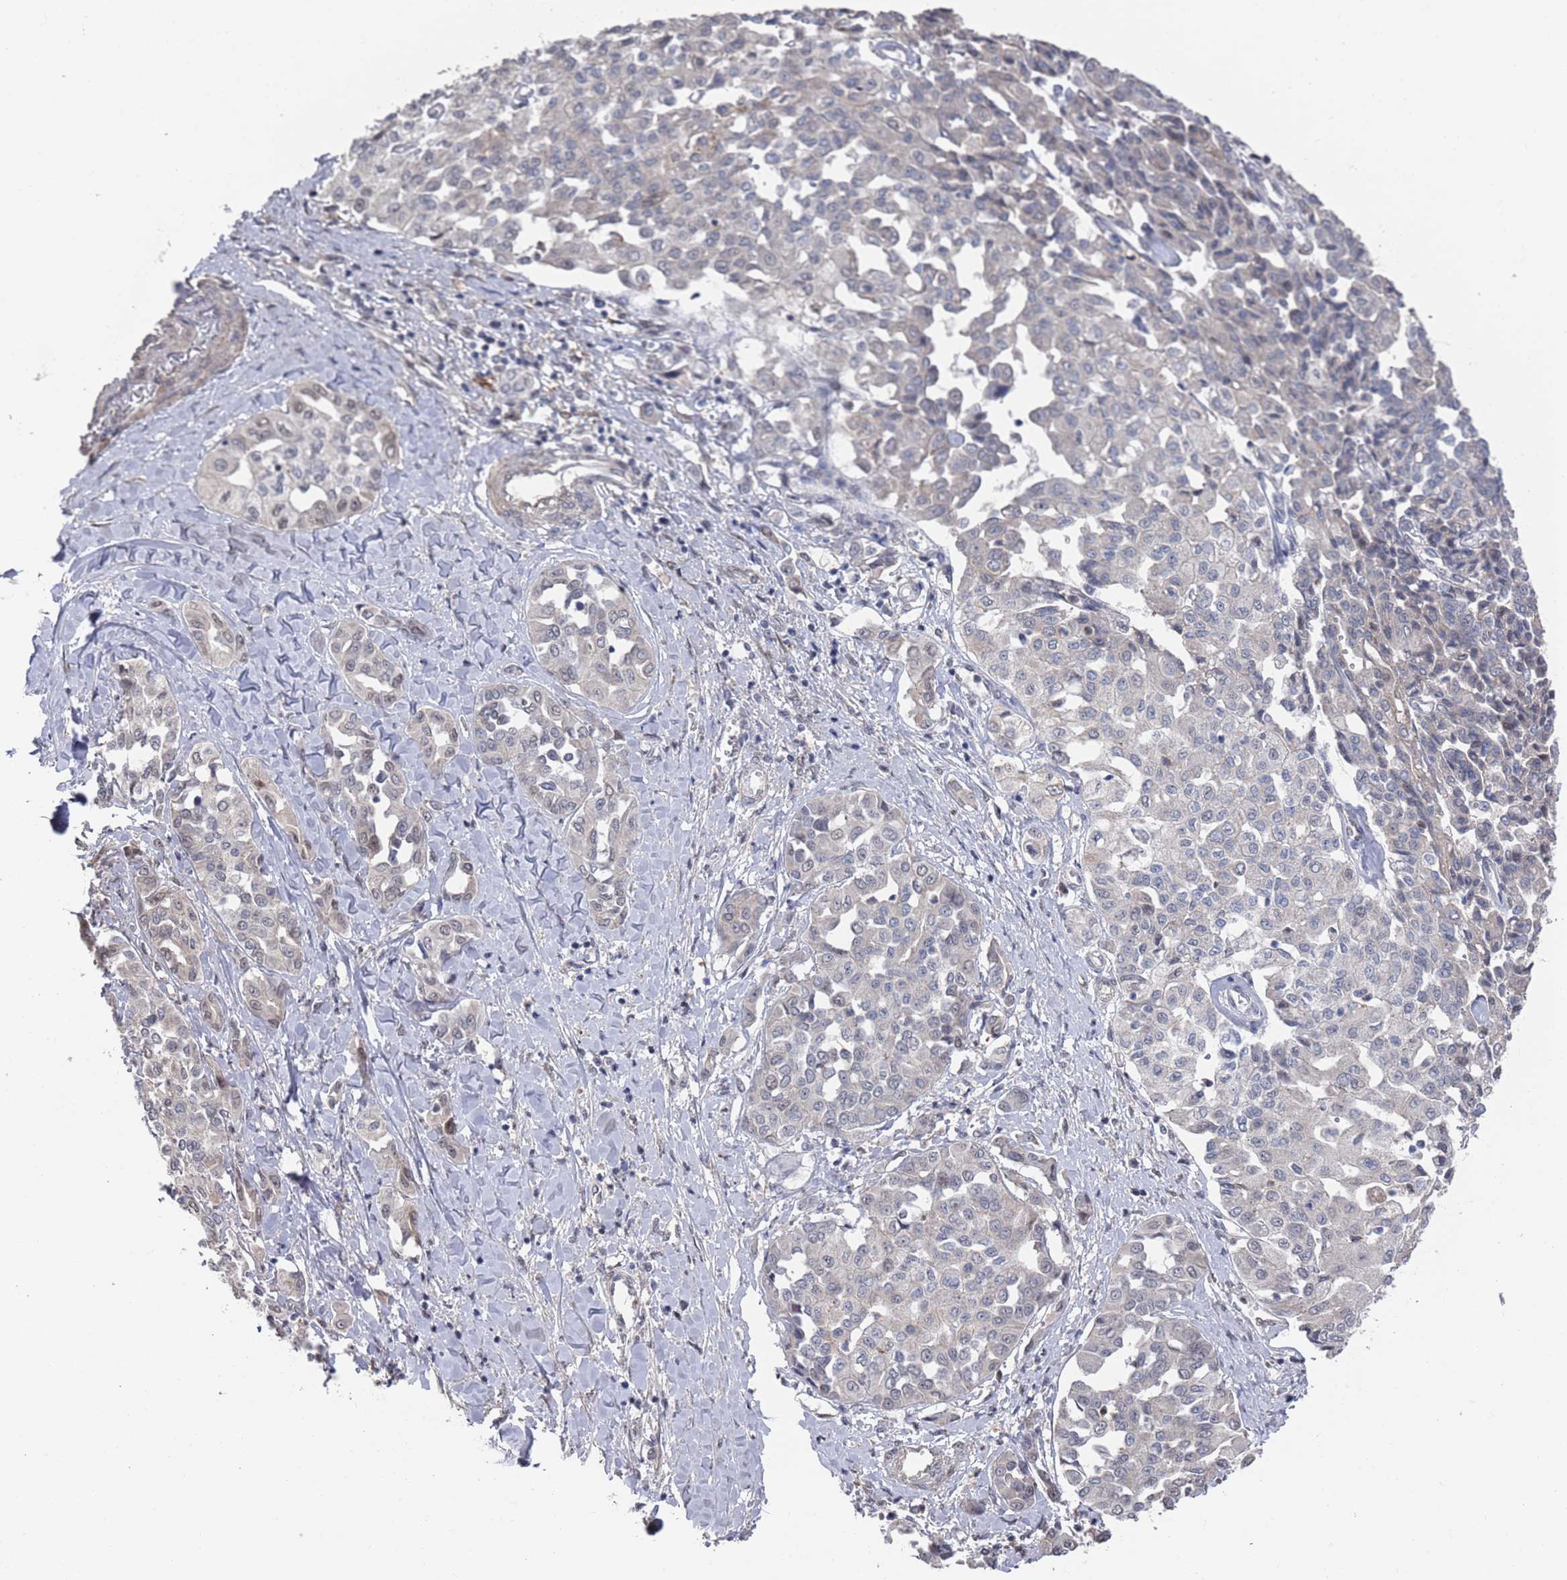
{"staining": {"intensity": "negative", "quantity": "none", "location": "none"}, "tissue": "liver cancer", "cell_type": "Tumor cells", "image_type": "cancer", "snomed": [{"axis": "morphology", "description": "Cholangiocarcinoma"}, {"axis": "topography", "description": "Liver"}], "caption": "Immunohistochemical staining of human liver cholangiocarcinoma exhibits no significant positivity in tumor cells.", "gene": "DGKD", "patient": {"sex": "female", "age": 77}}